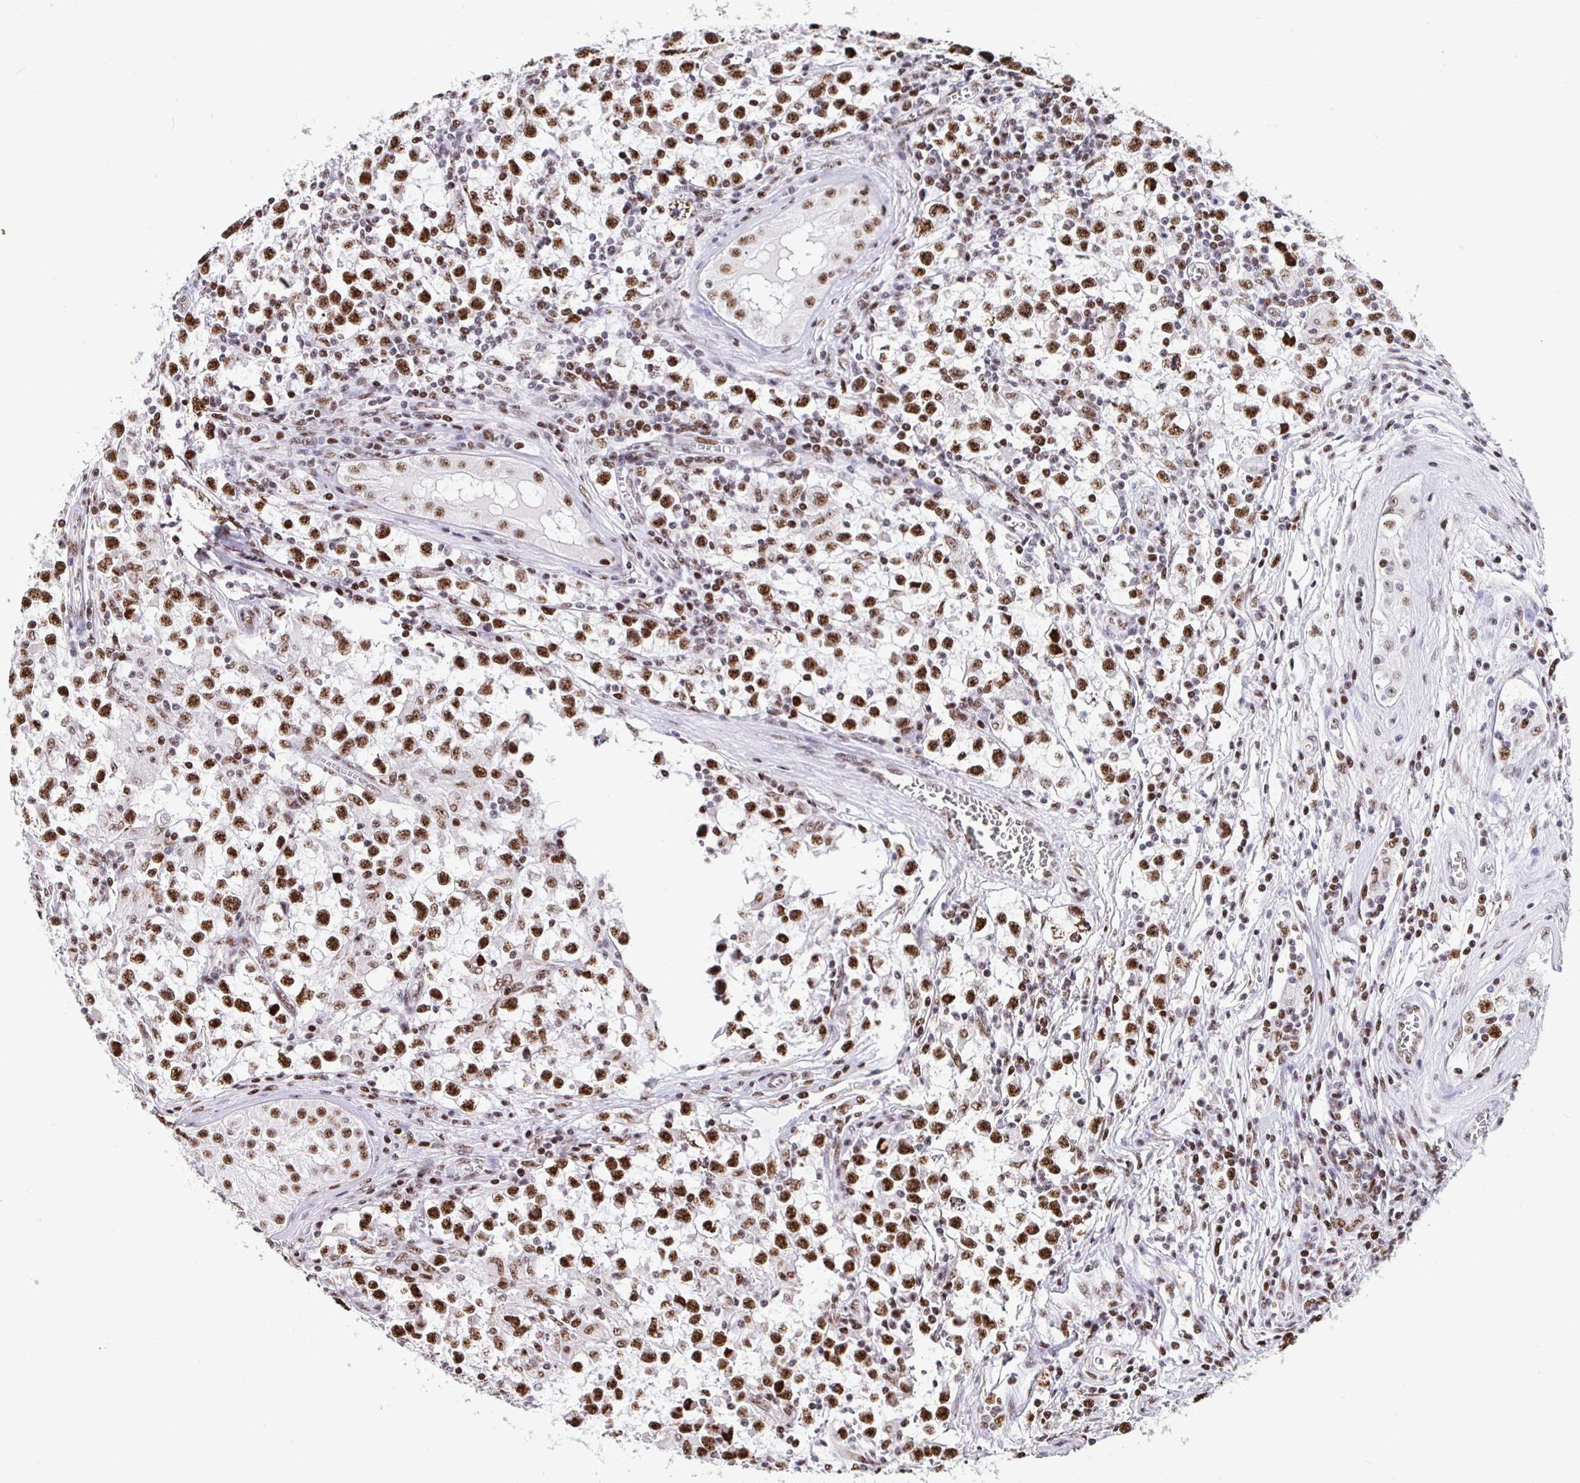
{"staining": {"intensity": "moderate", "quantity": ">75%", "location": "nuclear"}, "tissue": "testis cancer", "cell_type": "Tumor cells", "image_type": "cancer", "snomed": [{"axis": "morphology", "description": "Seminoma, NOS"}, {"axis": "topography", "description": "Testis"}], "caption": "High-magnification brightfield microscopy of testis cancer stained with DAB (3,3'-diaminobenzidine) (brown) and counterstained with hematoxylin (blue). tumor cells exhibit moderate nuclear positivity is appreciated in about>75% of cells.", "gene": "SETD5", "patient": {"sex": "male", "age": 31}}